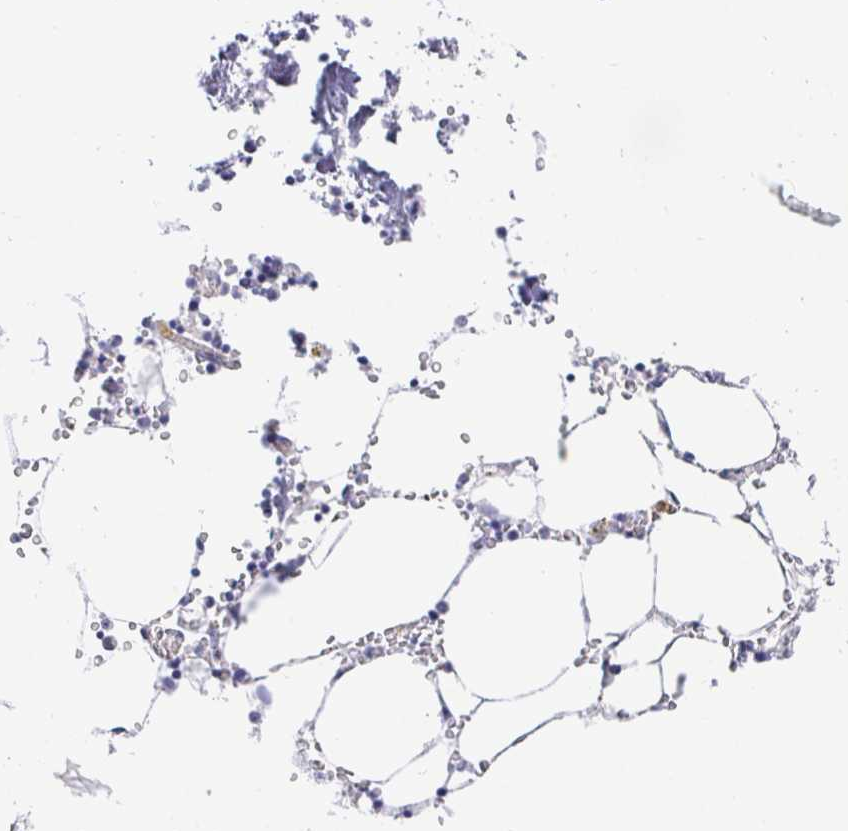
{"staining": {"intensity": "negative", "quantity": "none", "location": "none"}, "tissue": "bone marrow", "cell_type": "Hematopoietic cells", "image_type": "normal", "snomed": [{"axis": "morphology", "description": "Normal tissue, NOS"}, {"axis": "topography", "description": "Bone marrow"}], "caption": "Hematopoietic cells are negative for protein expression in unremarkable human bone marrow. (IHC, brightfield microscopy, high magnification).", "gene": "OPALIN", "patient": {"sex": "male", "age": 54}}